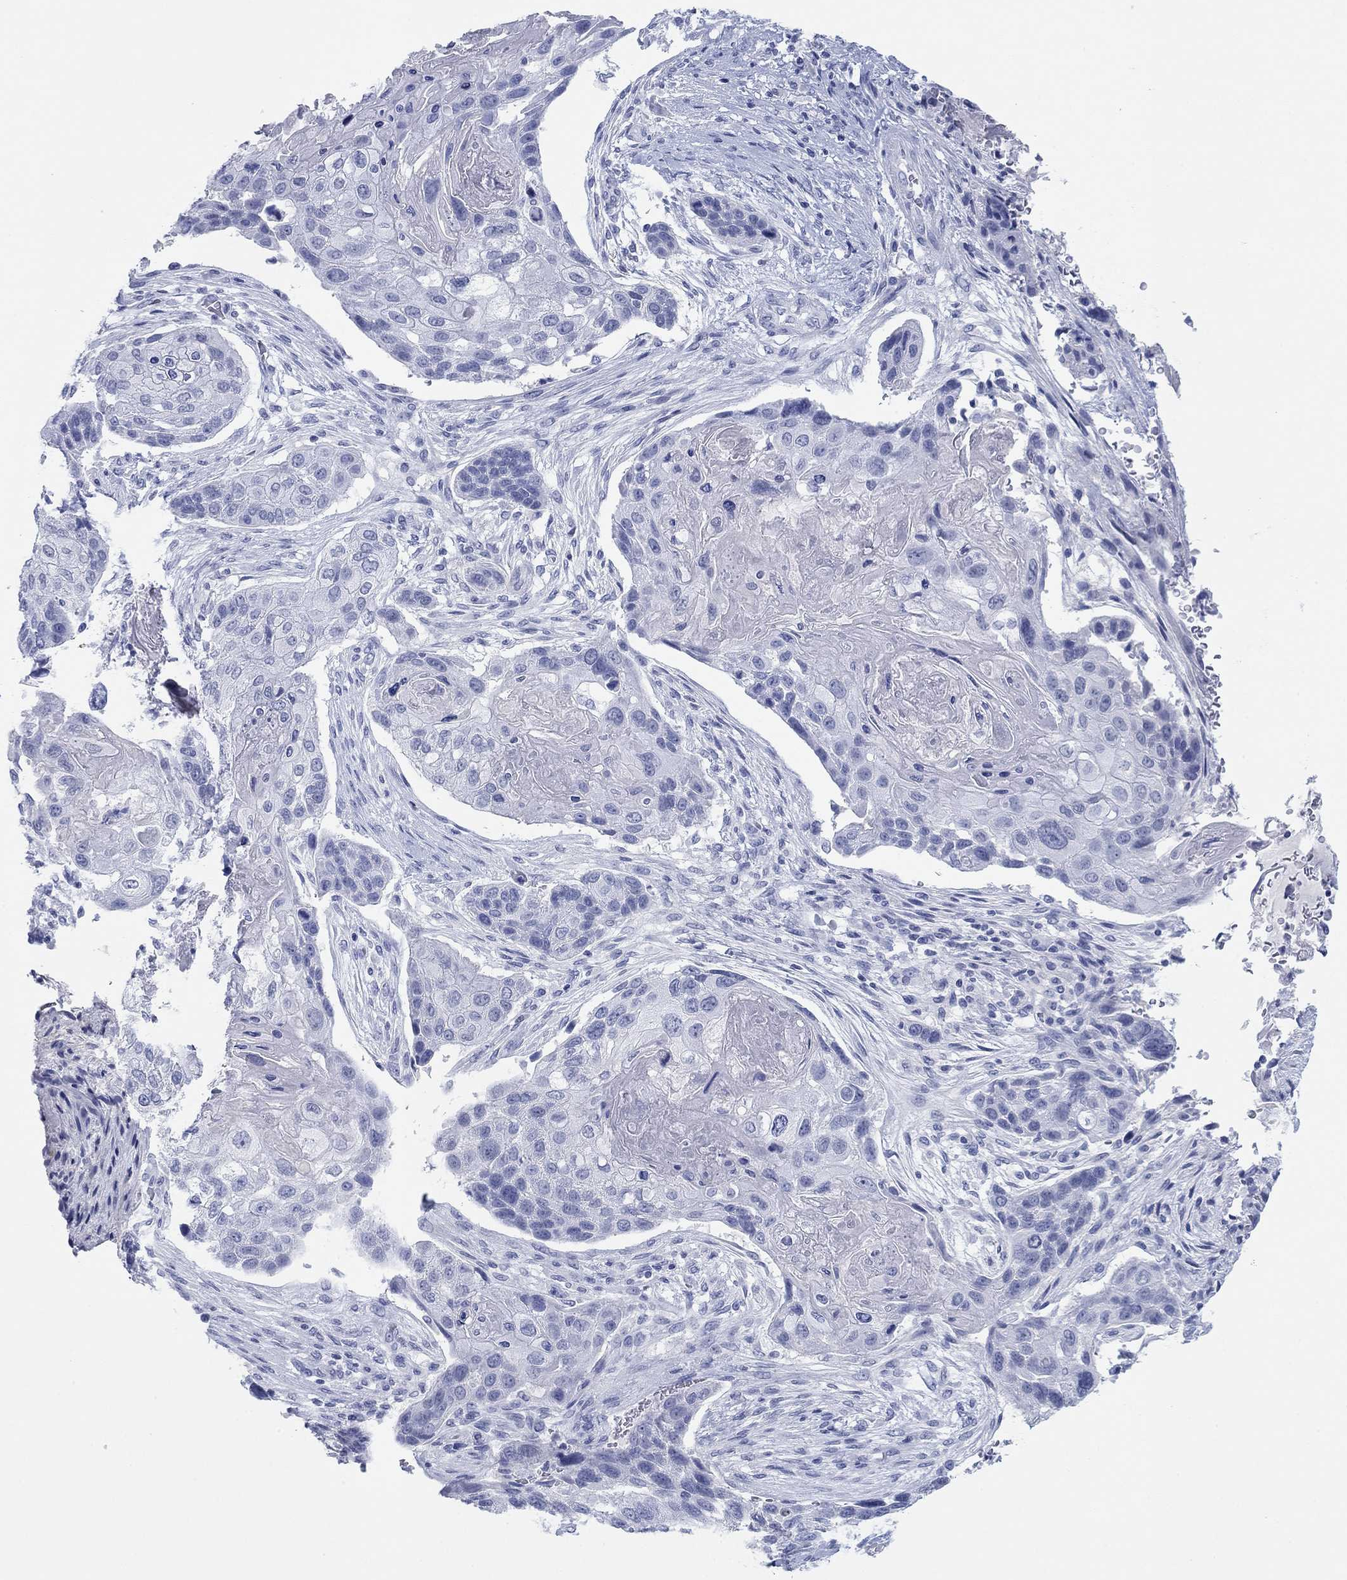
{"staining": {"intensity": "negative", "quantity": "none", "location": "none"}, "tissue": "lung cancer", "cell_type": "Tumor cells", "image_type": "cancer", "snomed": [{"axis": "morphology", "description": "Normal tissue, NOS"}, {"axis": "morphology", "description": "Squamous cell carcinoma, NOS"}, {"axis": "topography", "description": "Bronchus"}, {"axis": "topography", "description": "Lung"}], "caption": "This is an IHC histopathology image of human lung cancer. There is no staining in tumor cells.", "gene": "PDYN", "patient": {"sex": "male", "age": 69}}